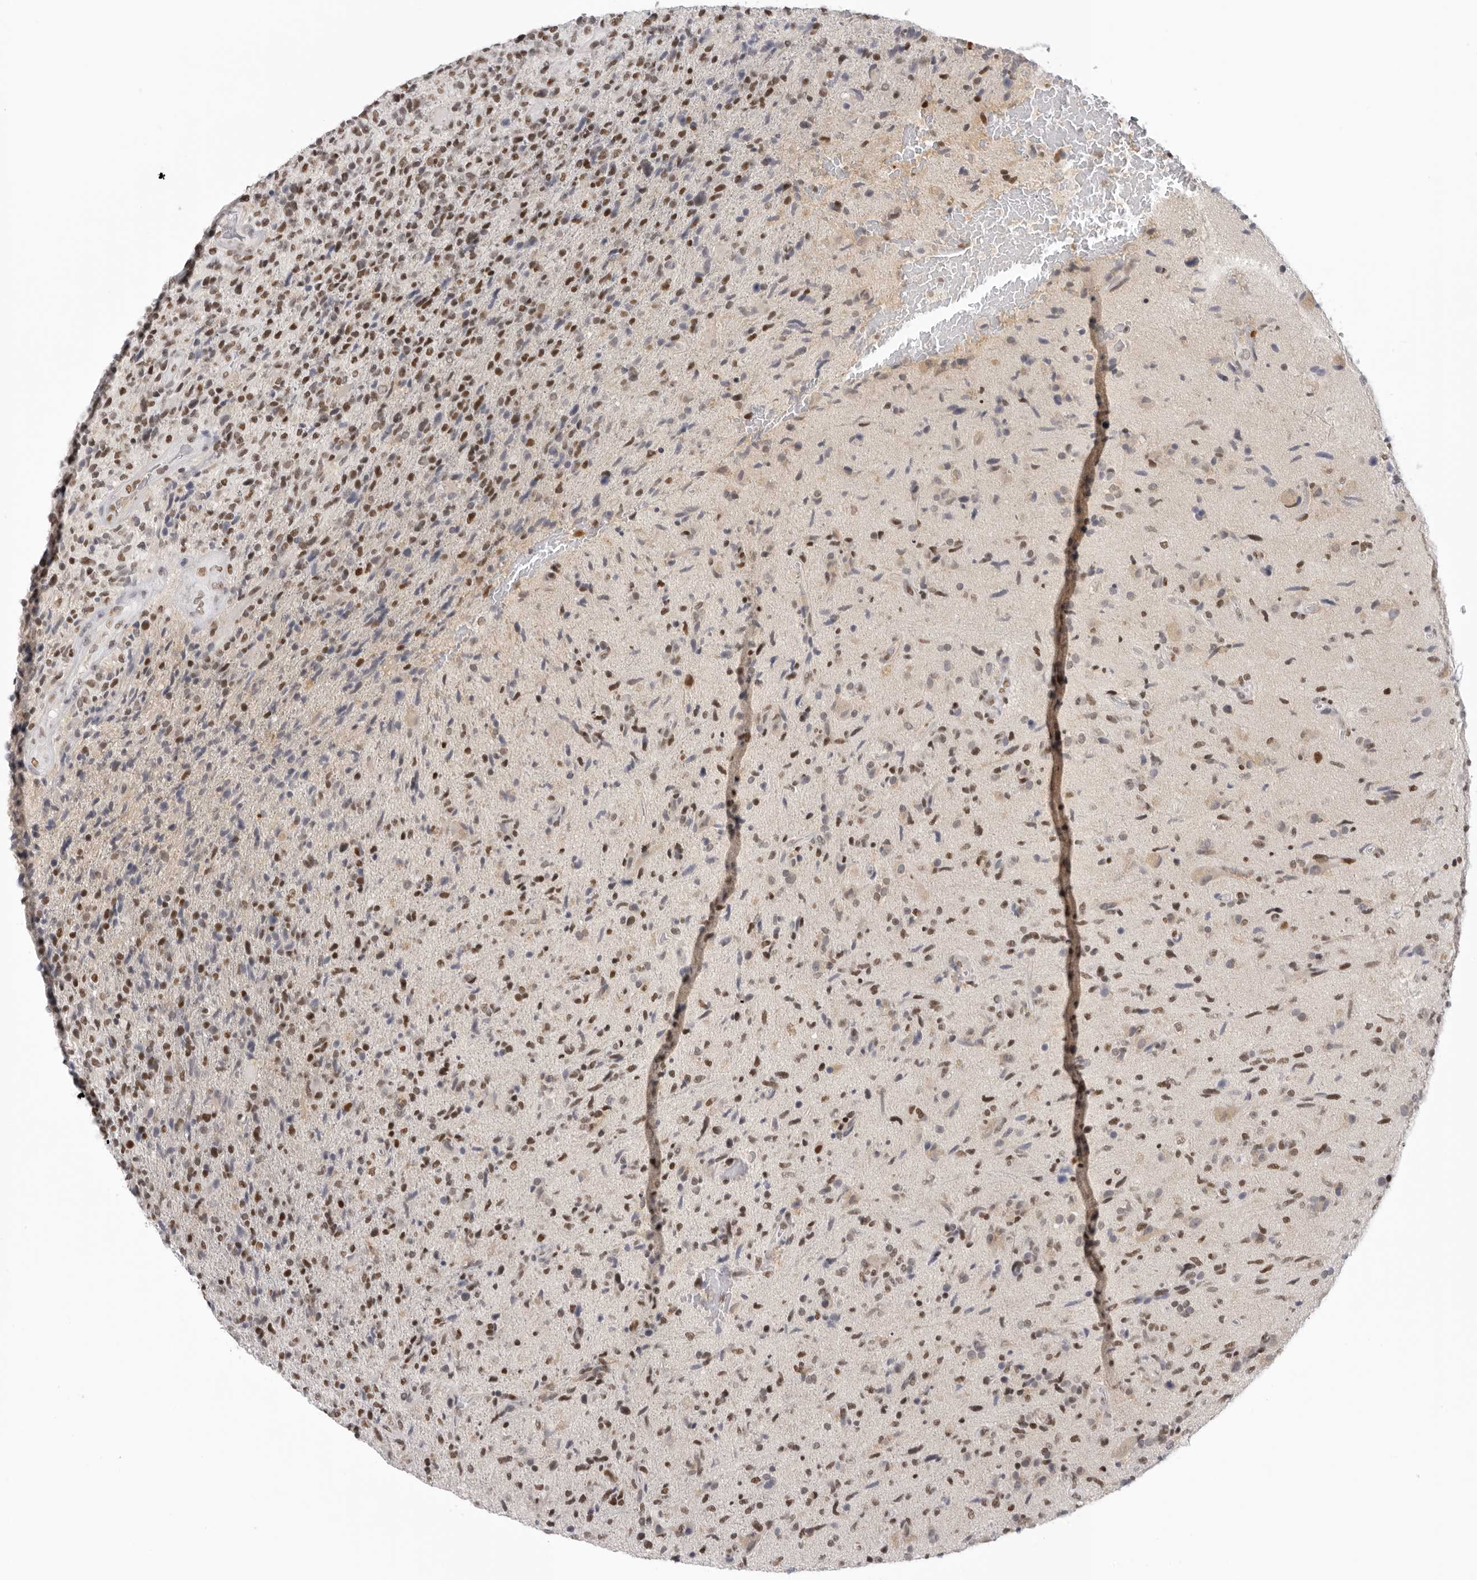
{"staining": {"intensity": "moderate", "quantity": ">75%", "location": "nuclear"}, "tissue": "glioma", "cell_type": "Tumor cells", "image_type": "cancer", "snomed": [{"axis": "morphology", "description": "Glioma, malignant, High grade"}, {"axis": "topography", "description": "Brain"}], "caption": "IHC micrograph of neoplastic tissue: human malignant high-grade glioma stained using IHC exhibits medium levels of moderate protein expression localized specifically in the nuclear of tumor cells, appearing as a nuclear brown color.", "gene": "RPA2", "patient": {"sex": "male", "age": 72}}